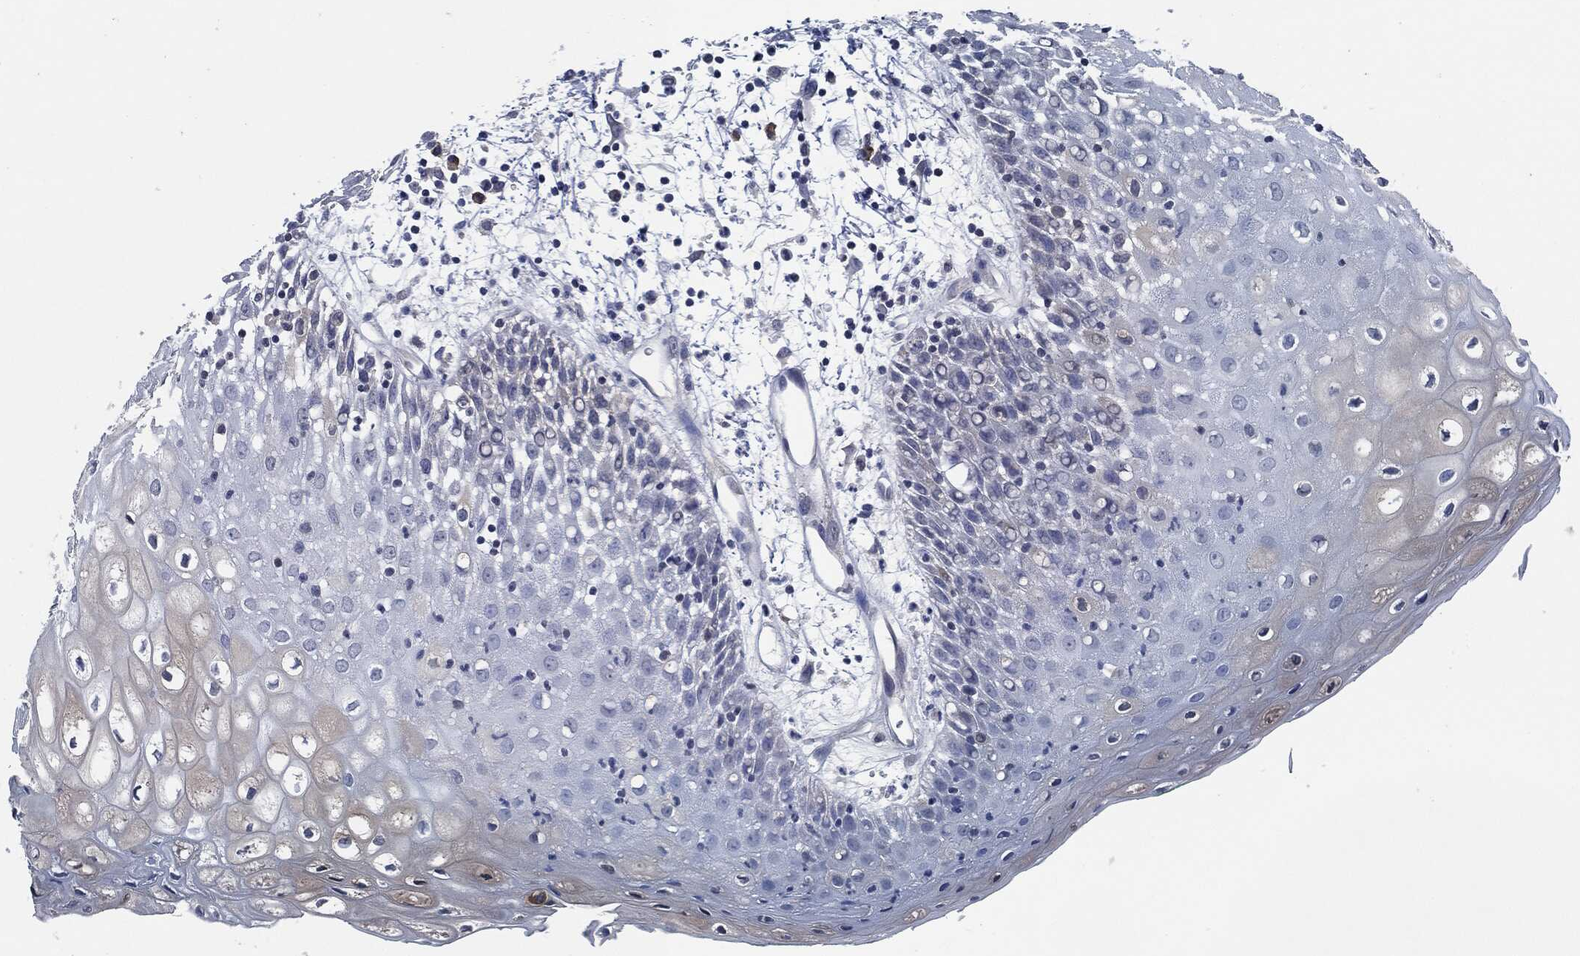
{"staining": {"intensity": "weak", "quantity": "<25%", "location": "cytoplasmic/membranous"}, "tissue": "oral mucosa", "cell_type": "Squamous epithelial cells", "image_type": "normal", "snomed": [{"axis": "morphology", "description": "Normal tissue, NOS"}, {"axis": "morphology", "description": "Squamous cell carcinoma, NOS"}, {"axis": "topography", "description": "Skeletal muscle"}, {"axis": "topography", "description": "Oral tissue"}, {"axis": "topography", "description": "Head-Neck"}], "caption": "The immunohistochemistry histopathology image has no significant expression in squamous epithelial cells of oral mucosa.", "gene": "IL2RG", "patient": {"sex": "female", "age": 84}}